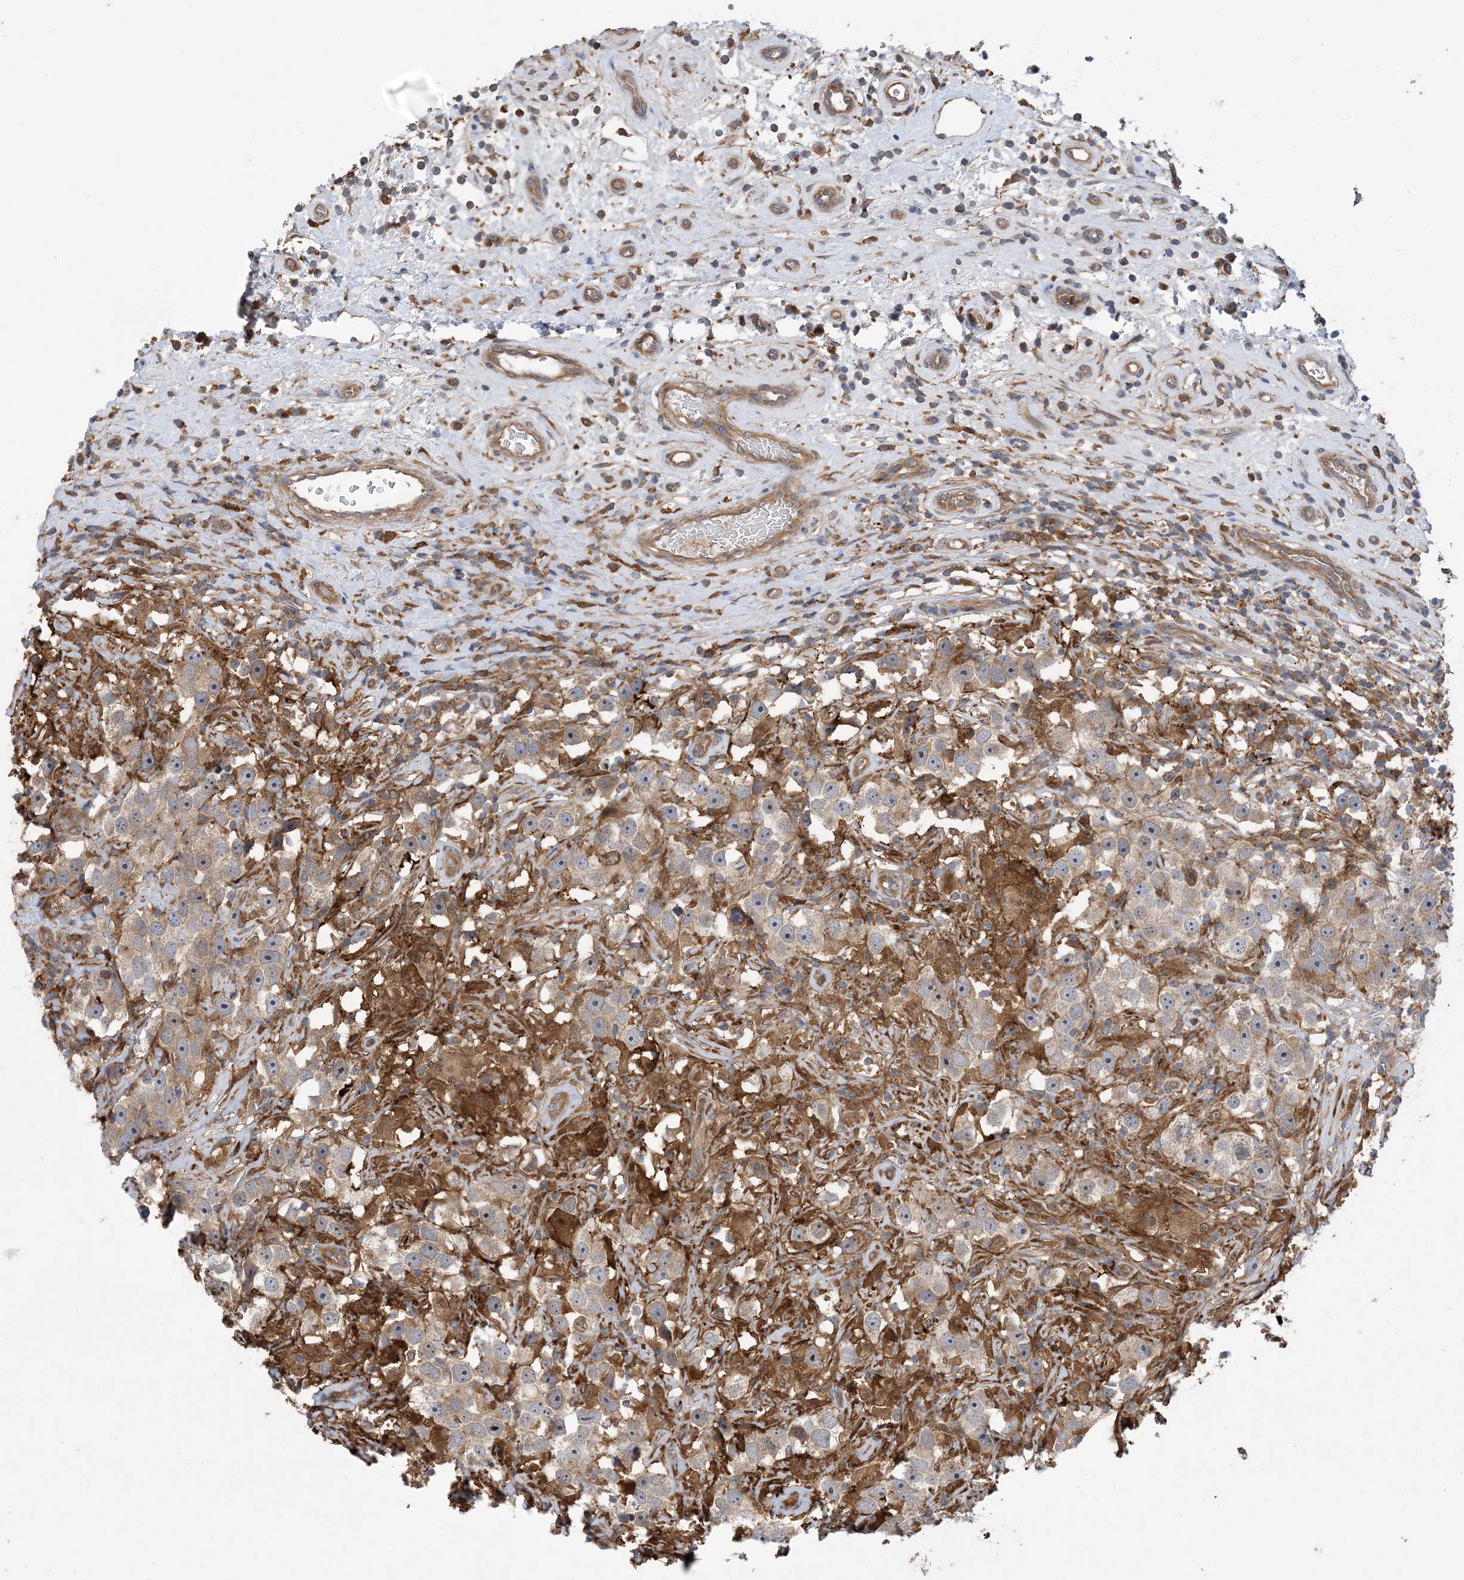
{"staining": {"intensity": "weak", "quantity": "25%-75%", "location": "cytoplasmic/membranous"}, "tissue": "testis cancer", "cell_type": "Tumor cells", "image_type": "cancer", "snomed": [{"axis": "morphology", "description": "Seminoma, NOS"}, {"axis": "topography", "description": "Testis"}], "caption": "This image shows testis cancer stained with immunohistochemistry to label a protein in brown. The cytoplasmic/membranous of tumor cells show weak positivity for the protein. Nuclei are counter-stained blue.", "gene": "HS1BP3", "patient": {"sex": "male", "age": 49}}